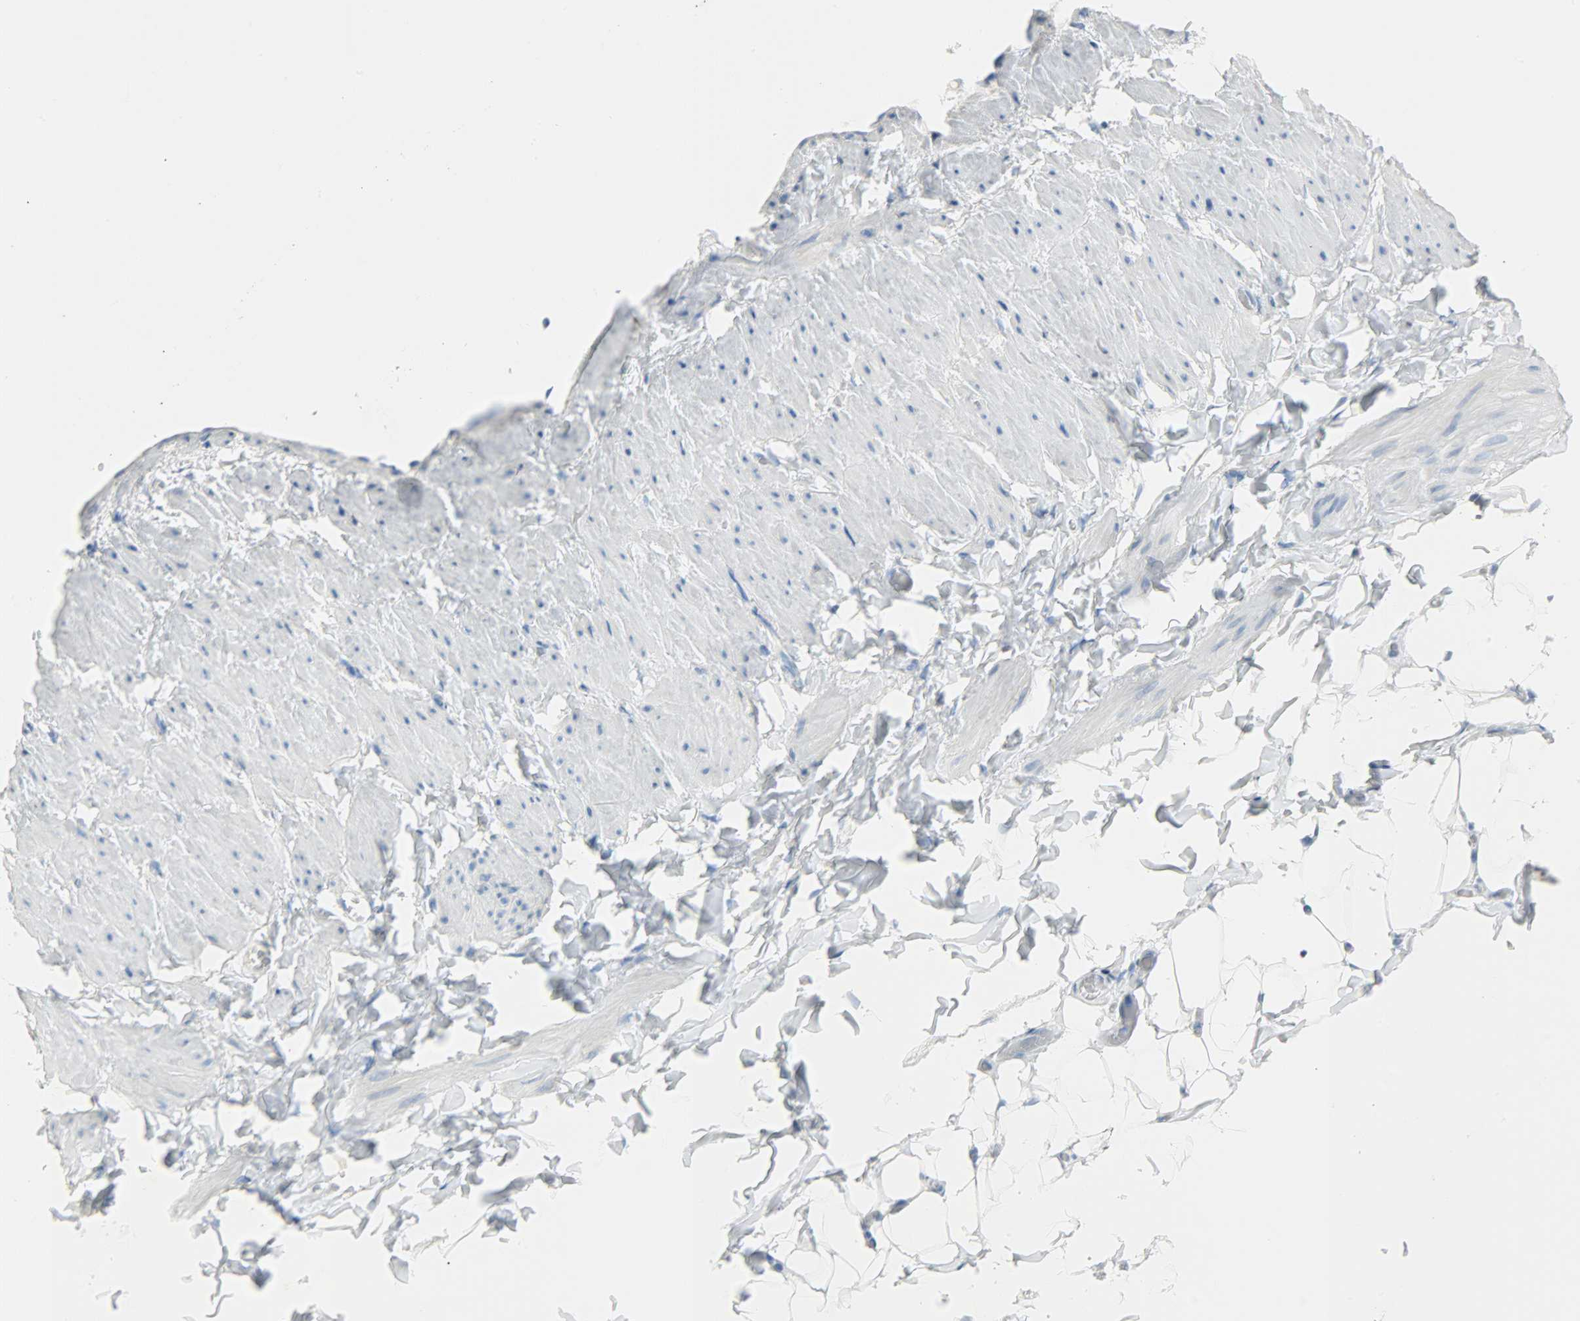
{"staining": {"intensity": "negative", "quantity": "none", "location": "none"}, "tissue": "adipose tissue", "cell_type": "Adipocytes", "image_type": "normal", "snomed": [{"axis": "morphology", "description": "Normal tissue, NOS"}, {"axis": "topography", "description": "Soft tissue"}], "caption": "DAB immunohistochemical staining of unremarkable adipose tissue displays no significant positivity in adipocytes. (DAB (3,3'-diaminobenzidine) IHC with hematoxylin counter stain).", "gene": "PROM1", "patient": {"sex": "male", "age": 26}}